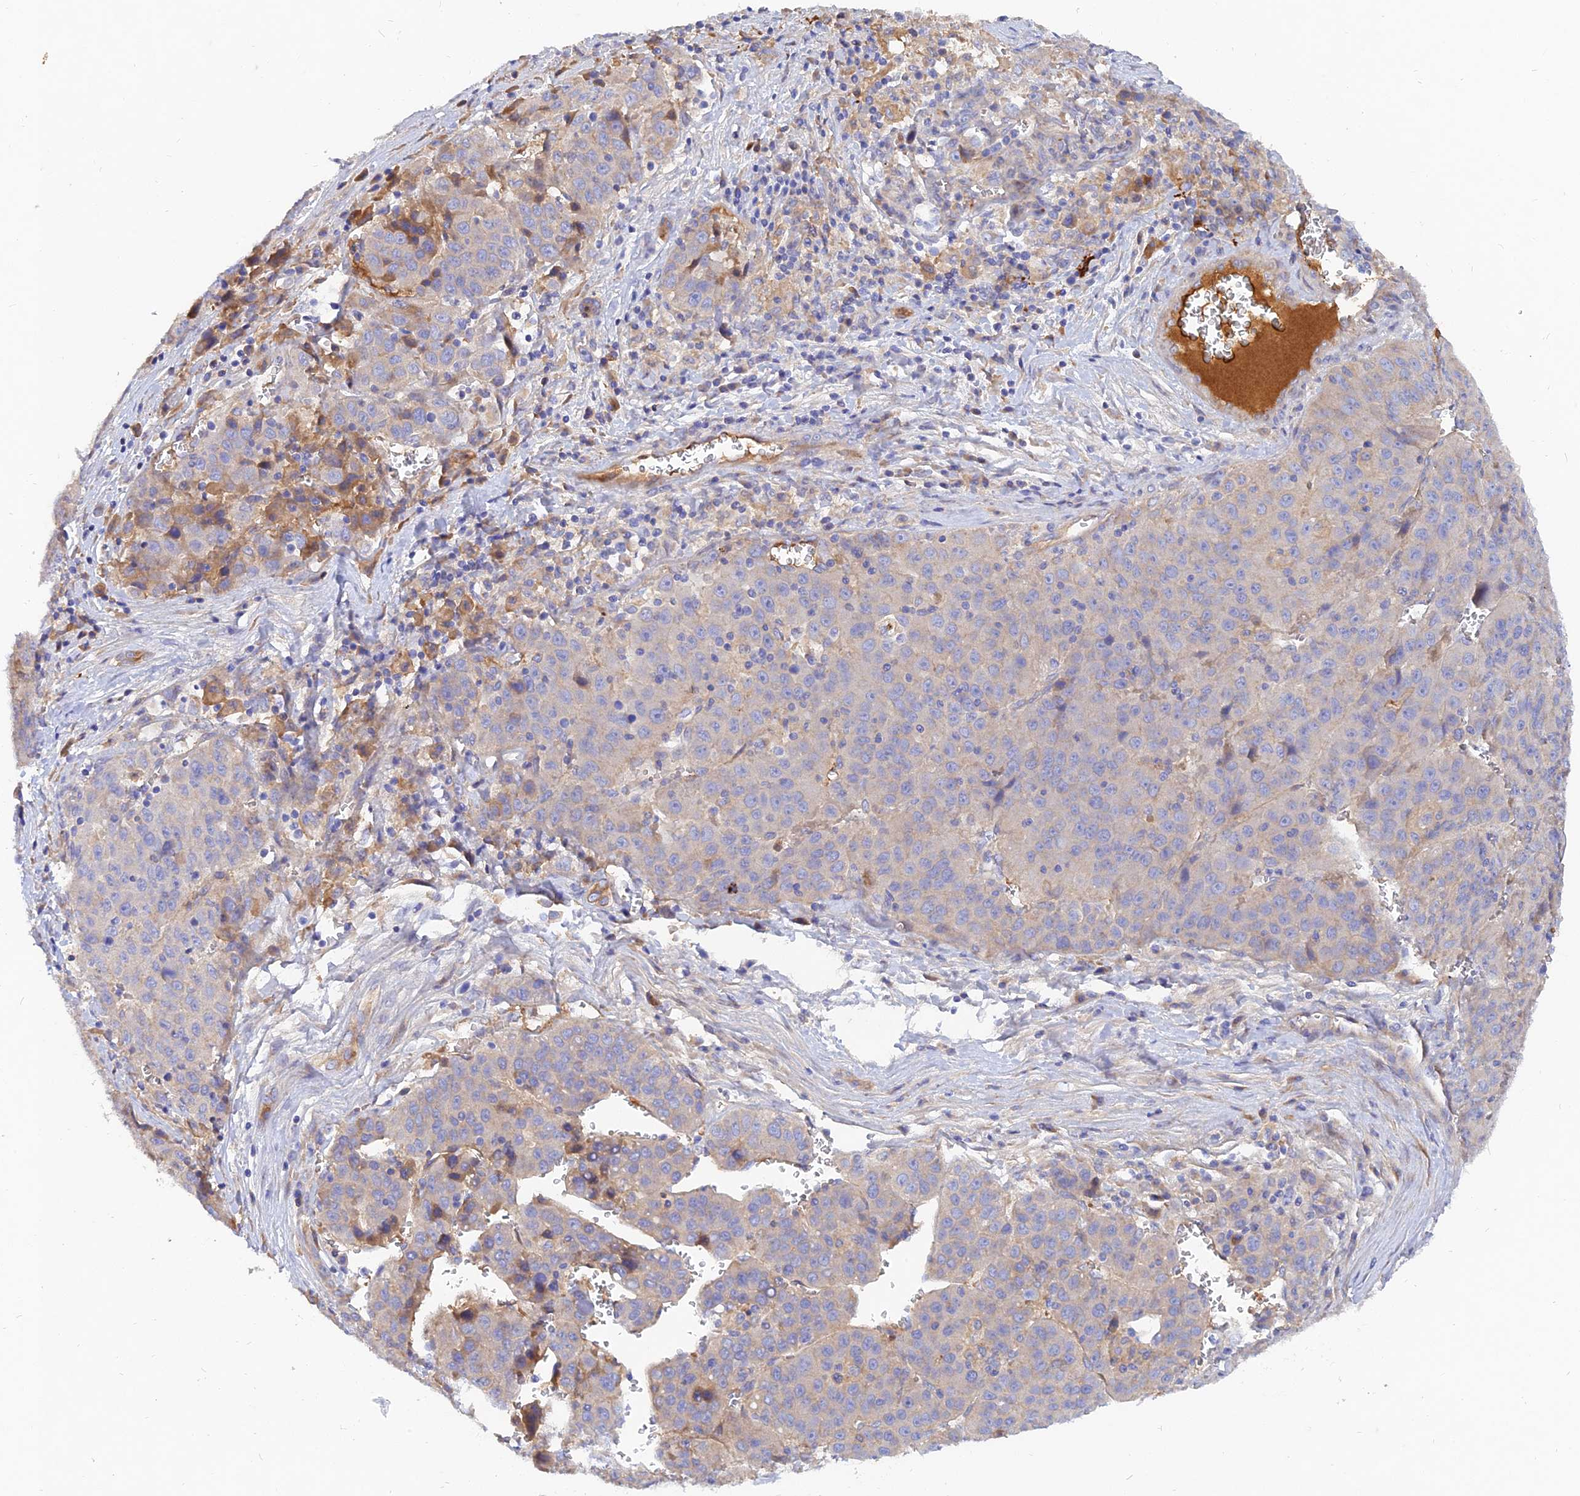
{"staining": {"intensity": "negative", "quantity": "none", "location": "none"}, "tissue": "liver cancer", "cell_type": "Tumor cells", "image_type": "cancer", "snomed": [{"axis": "morphology", "description": "Carcinoma, Hepatocellular, NOS"}, {"axis": "topography", "description": "Liver"}], "caption": "The image reveals no significant expression in tumor cells of liver cancer (hepatocellular carcinoma).", "gene": "MROH1", "patient": {"sex": "female", "age": 53}}